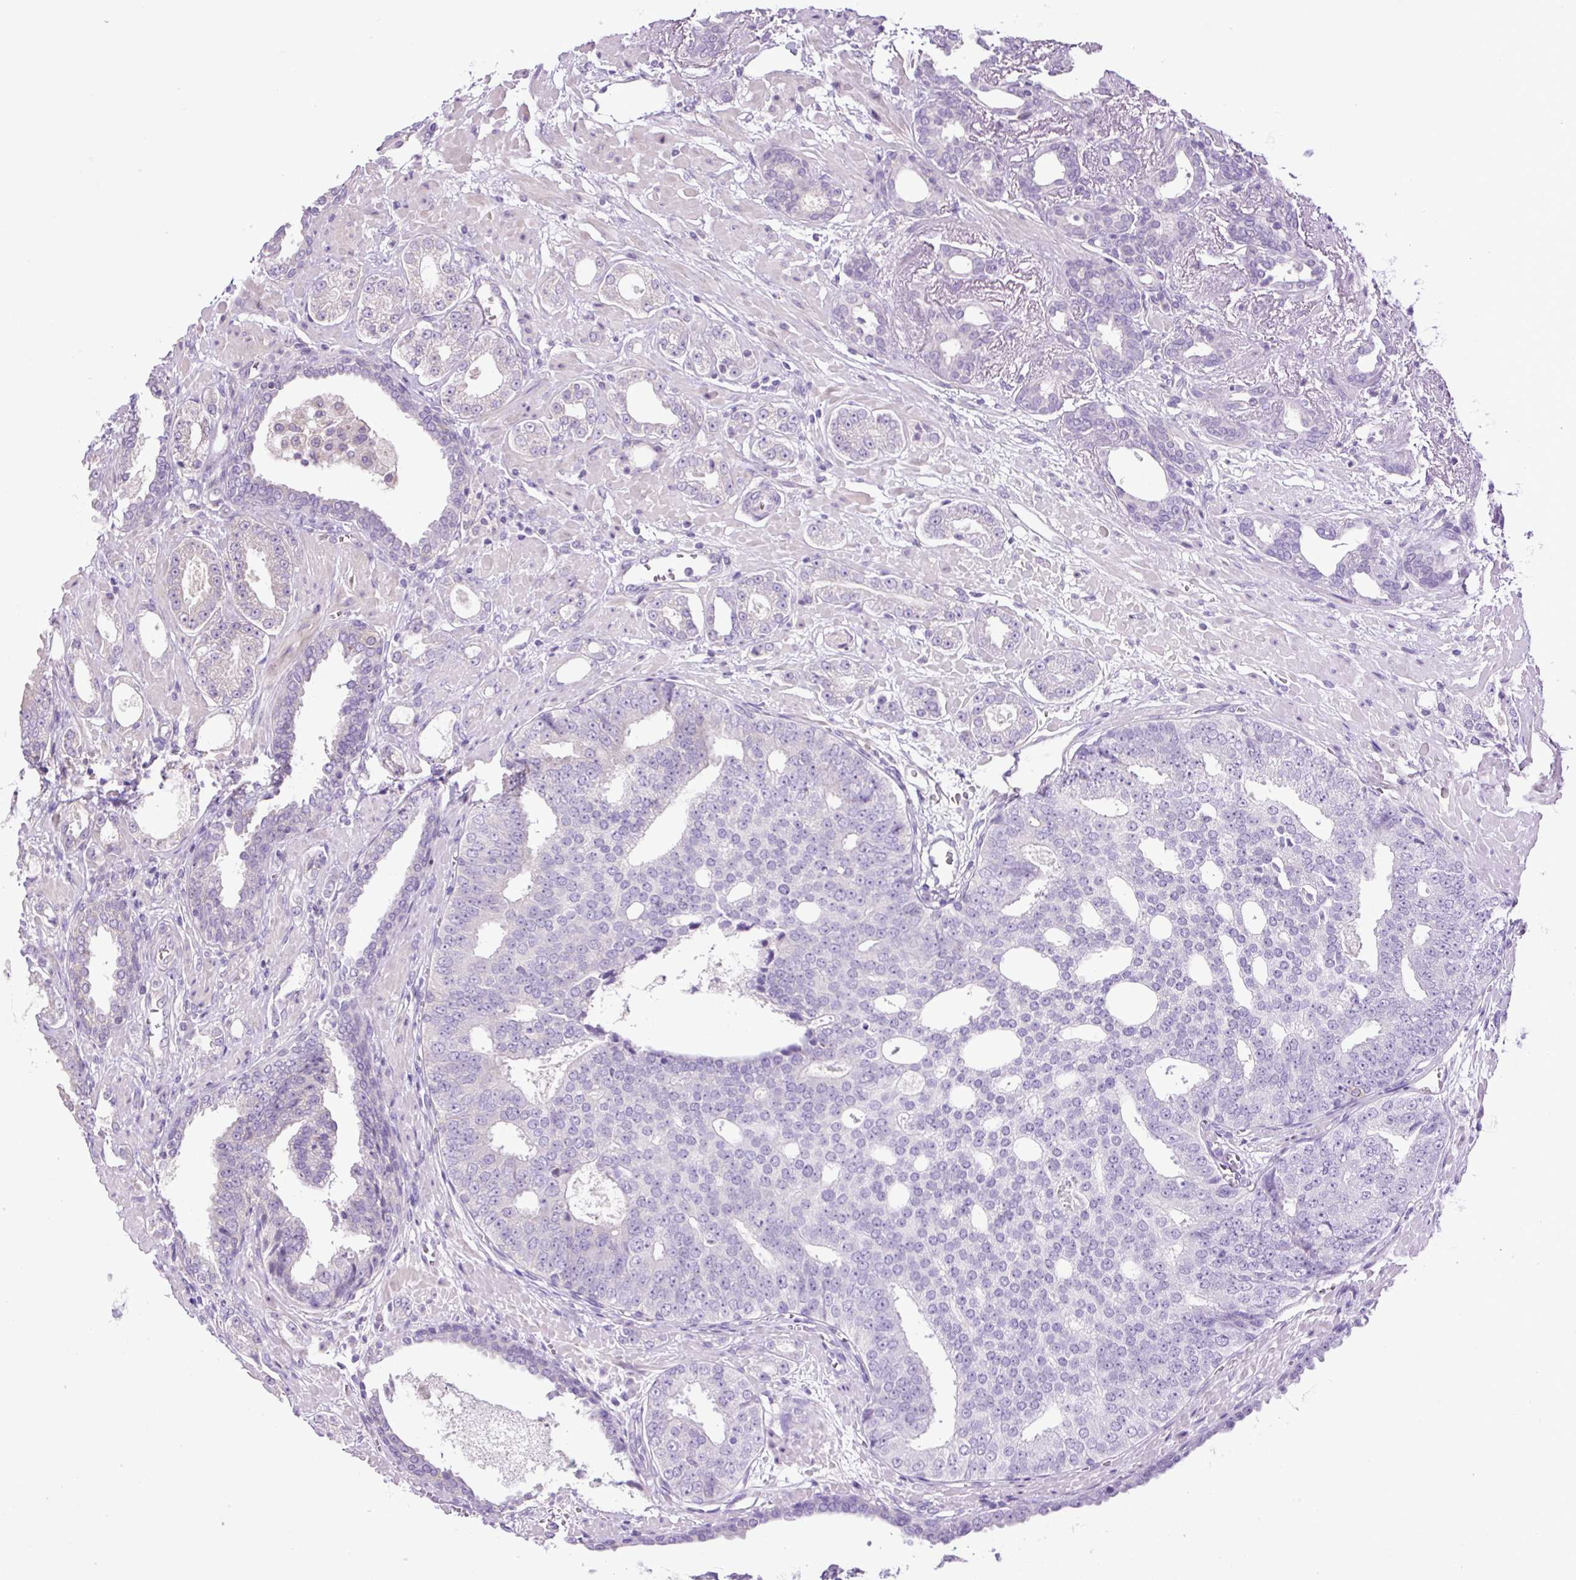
{"staining": {"intensity": "negative", "quantity": "none", "location": "none"}, "tissue": "prostate cancer", "cell_type": "Tumor cells", "image_type": "cancer", "snomed": [{"axis": "morphology", "description": "Adenocarcinoma, High grade"}, {"axis": "topography", "description": "Prostate"}], "caption": "This is a photomicrograph of IHC staining of adenocarcinoma (high-grade) (prostate), which shows no expression in tumor cells.", "gene": "ZNF547", "patient": {"sex": "male", "age": 71}}